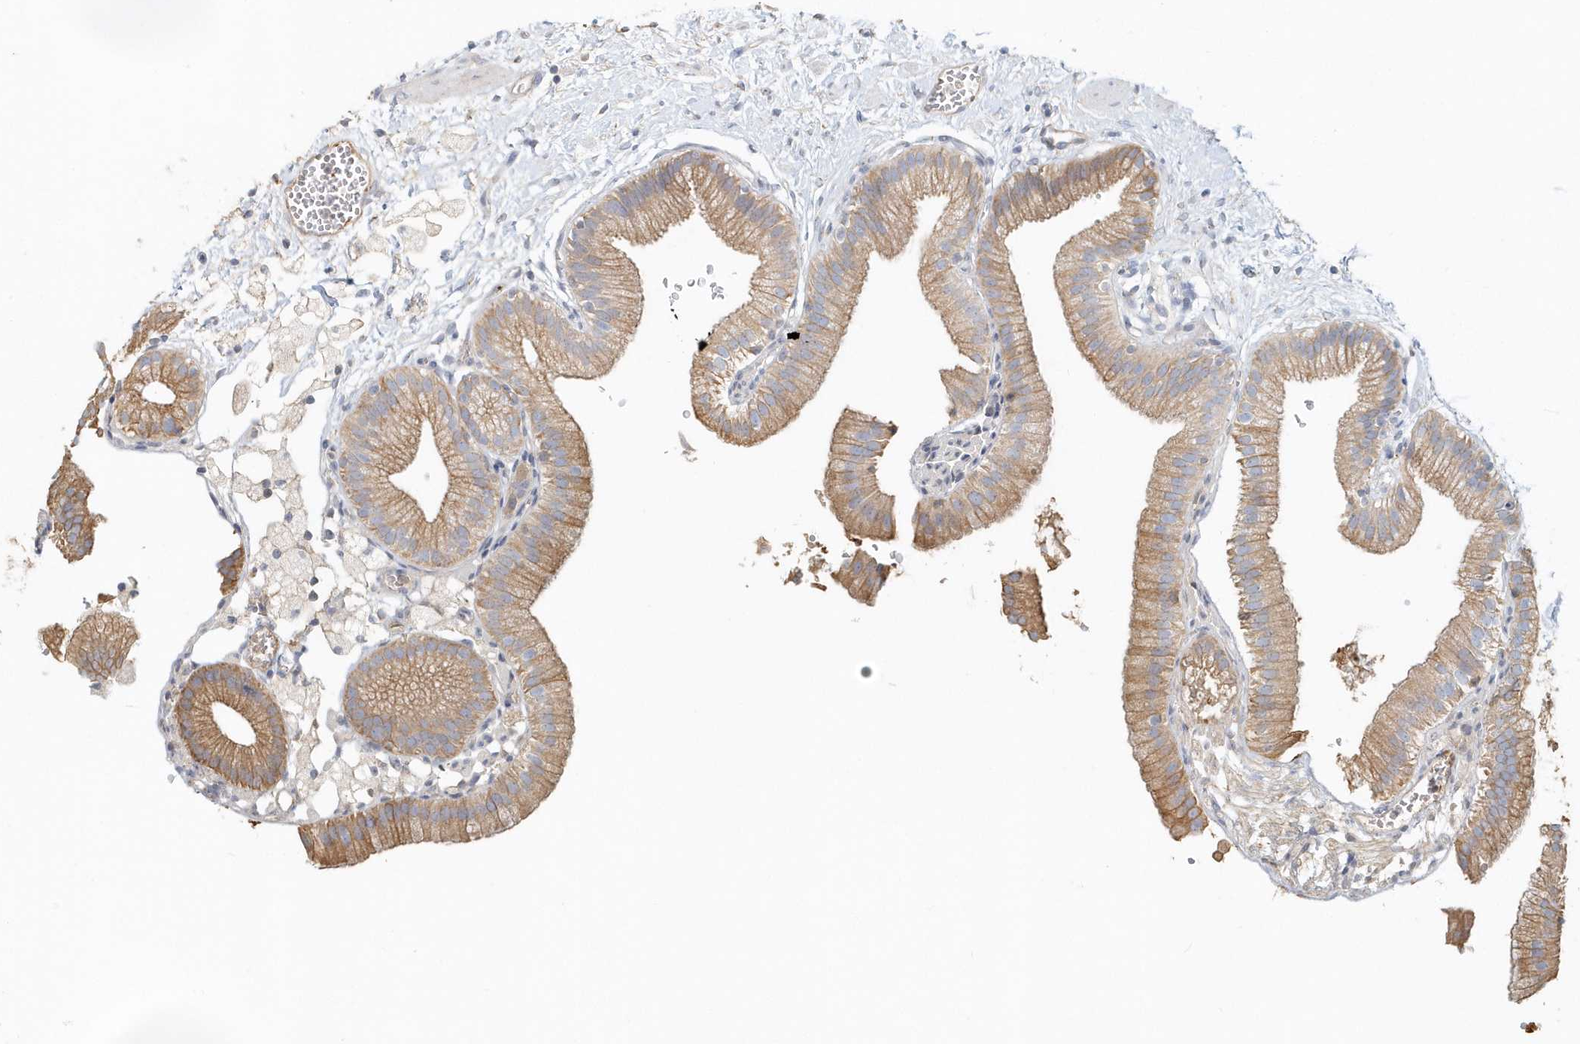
{"staining": {"intensity": "moderate", "quantity": ">75%", "location": "cytoplasmic/membranous"}, "tissue": "gallbladder", "cell_type": "Glandular cells", "image_type": "normal", "snomed": [{"axis": "morphology", "description": "Normal tissue, NOS"}, {"axis": "topography", "description": "Gallbladder"}], "caption": "Immunohistochemistry (IHC) (DAB) staining of unremarkable gallbladder exhibits moderate cytoplasmic/membranous protein positivity in approximately >75% of glandular cells.", "gene": "MMRN1", "patient": {"sex": "male", "age": 55}}